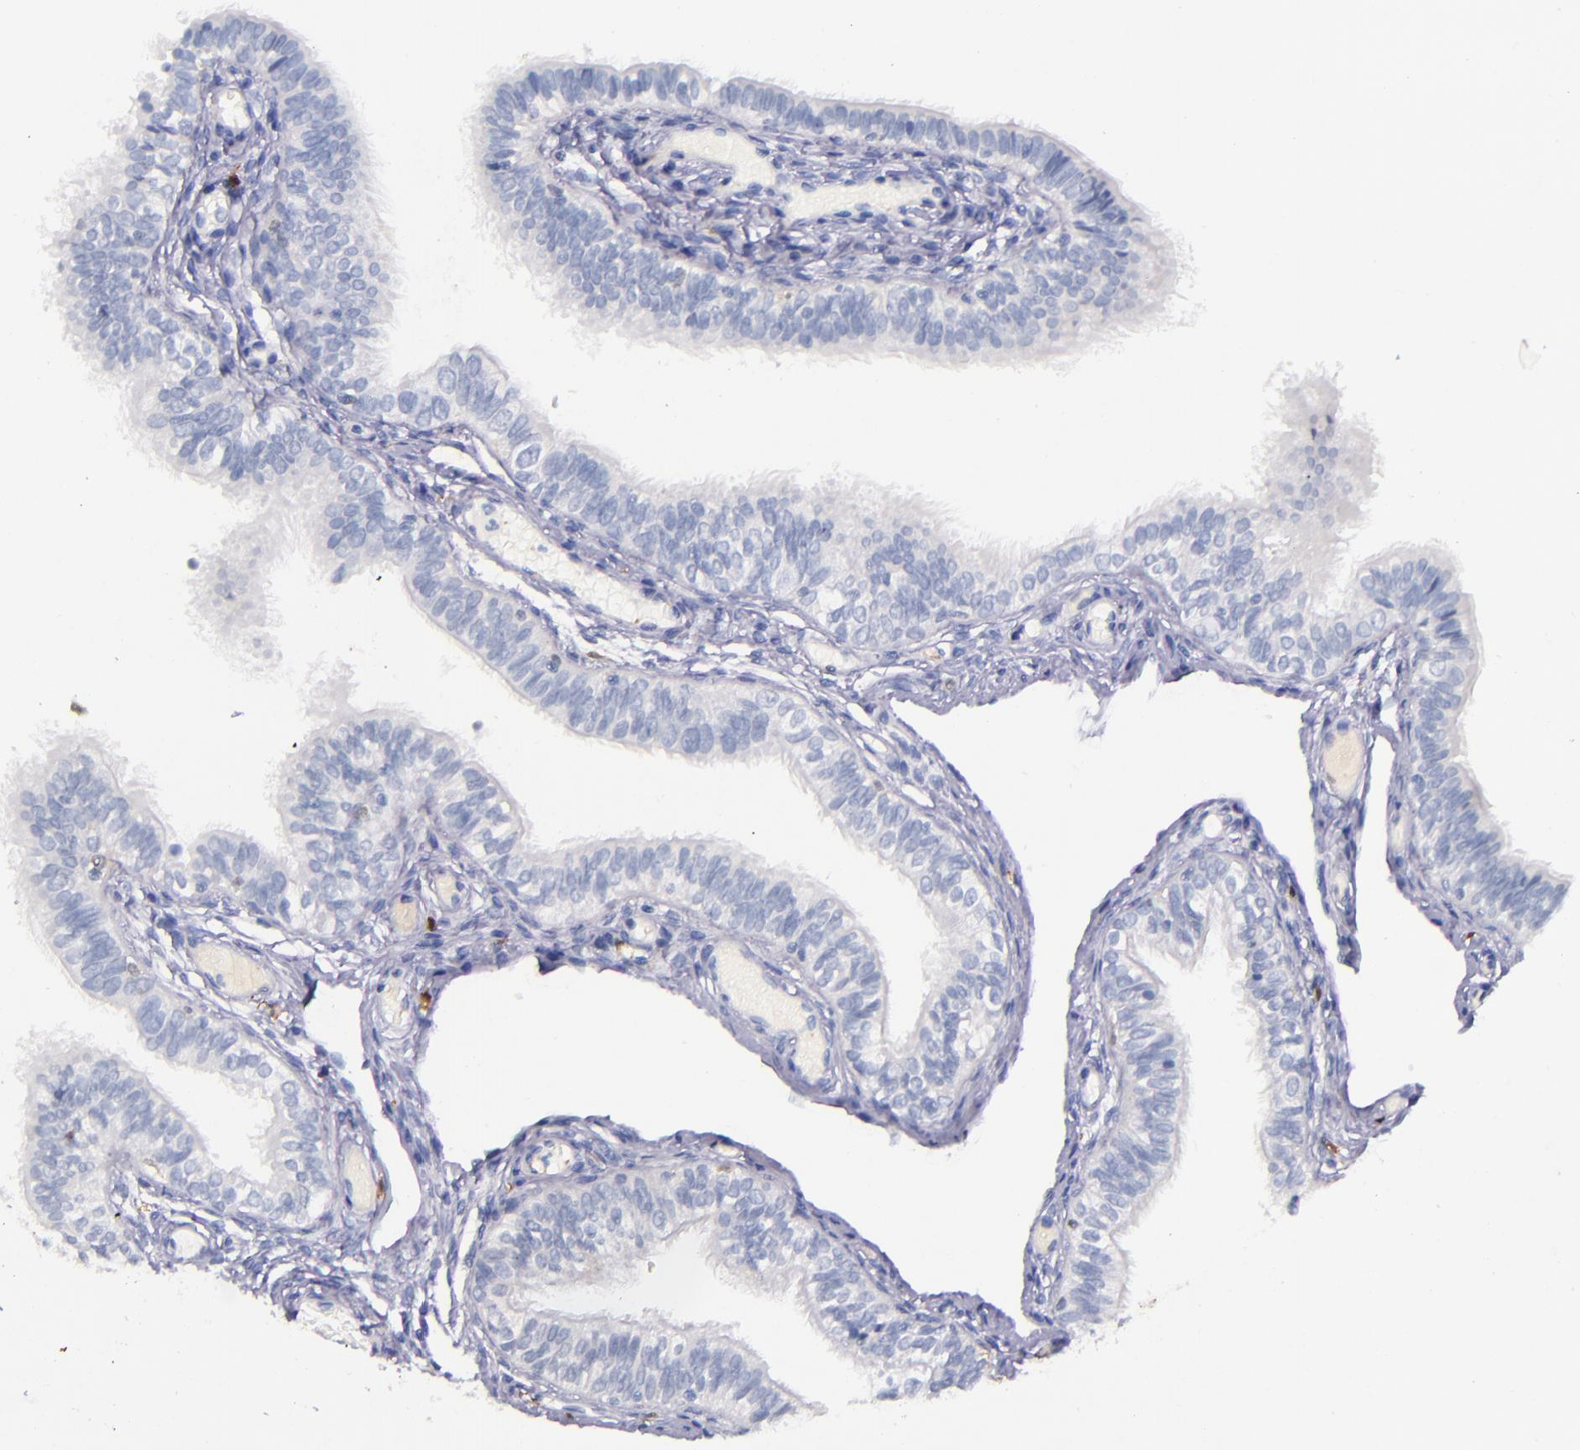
{"staining": {"intensity": "negative", "quantity": "none", "location": "none"}, "tissue": "fallopian tube", "cell_type": "Glandular cells", "image_type": "normal", "snomed": [{"axis": "morphology", "description": "Normal tissue, NOS"}, {"axis": "morphology", "description": "Dermoid, NOS"}, {"axis": "topography", "description": "Fallopian tube"}], "caption": "DAB immunohistochemical staining of benign fallopian tube shows no significant expression in glandular cells.", "gene": "F13A1", "patient": {"sex": "female", "age": 33}}